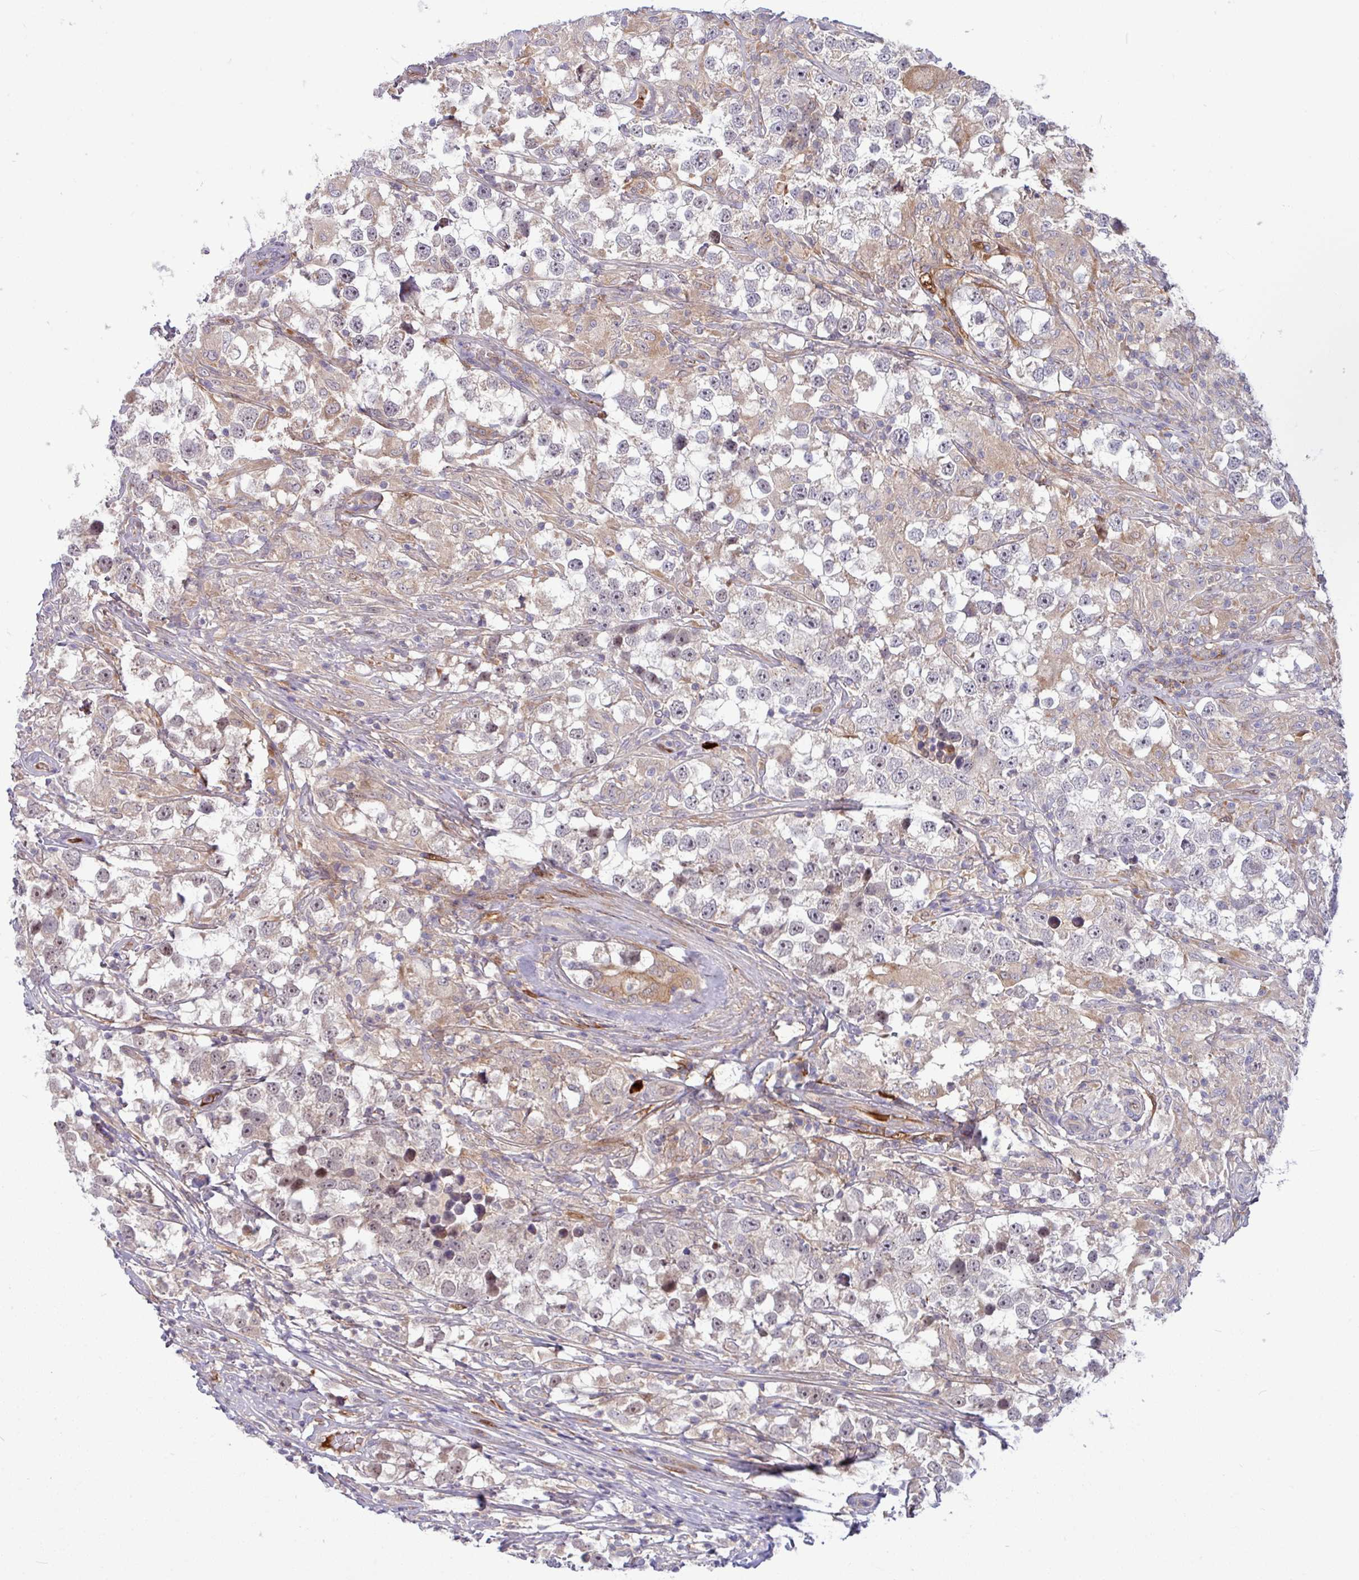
{"staining": {"intensity": "negative", "quantity": "none", "location": "none"}, "tissue": "testis cancer", "cell_type": "Tumor cells", "image_type": "cancer", "snomed": [{"axis": "morphology", "description": "Seminoma, NOS"}, {"axis": "topography", "description": "Testis"}], "caption": "Immunohistochemical staining of seminoma (testis) exhibits no significant positivity in tumor cells.", "gene": "B4GALNT4", "patient": {"sex": "male", "age": 46}}